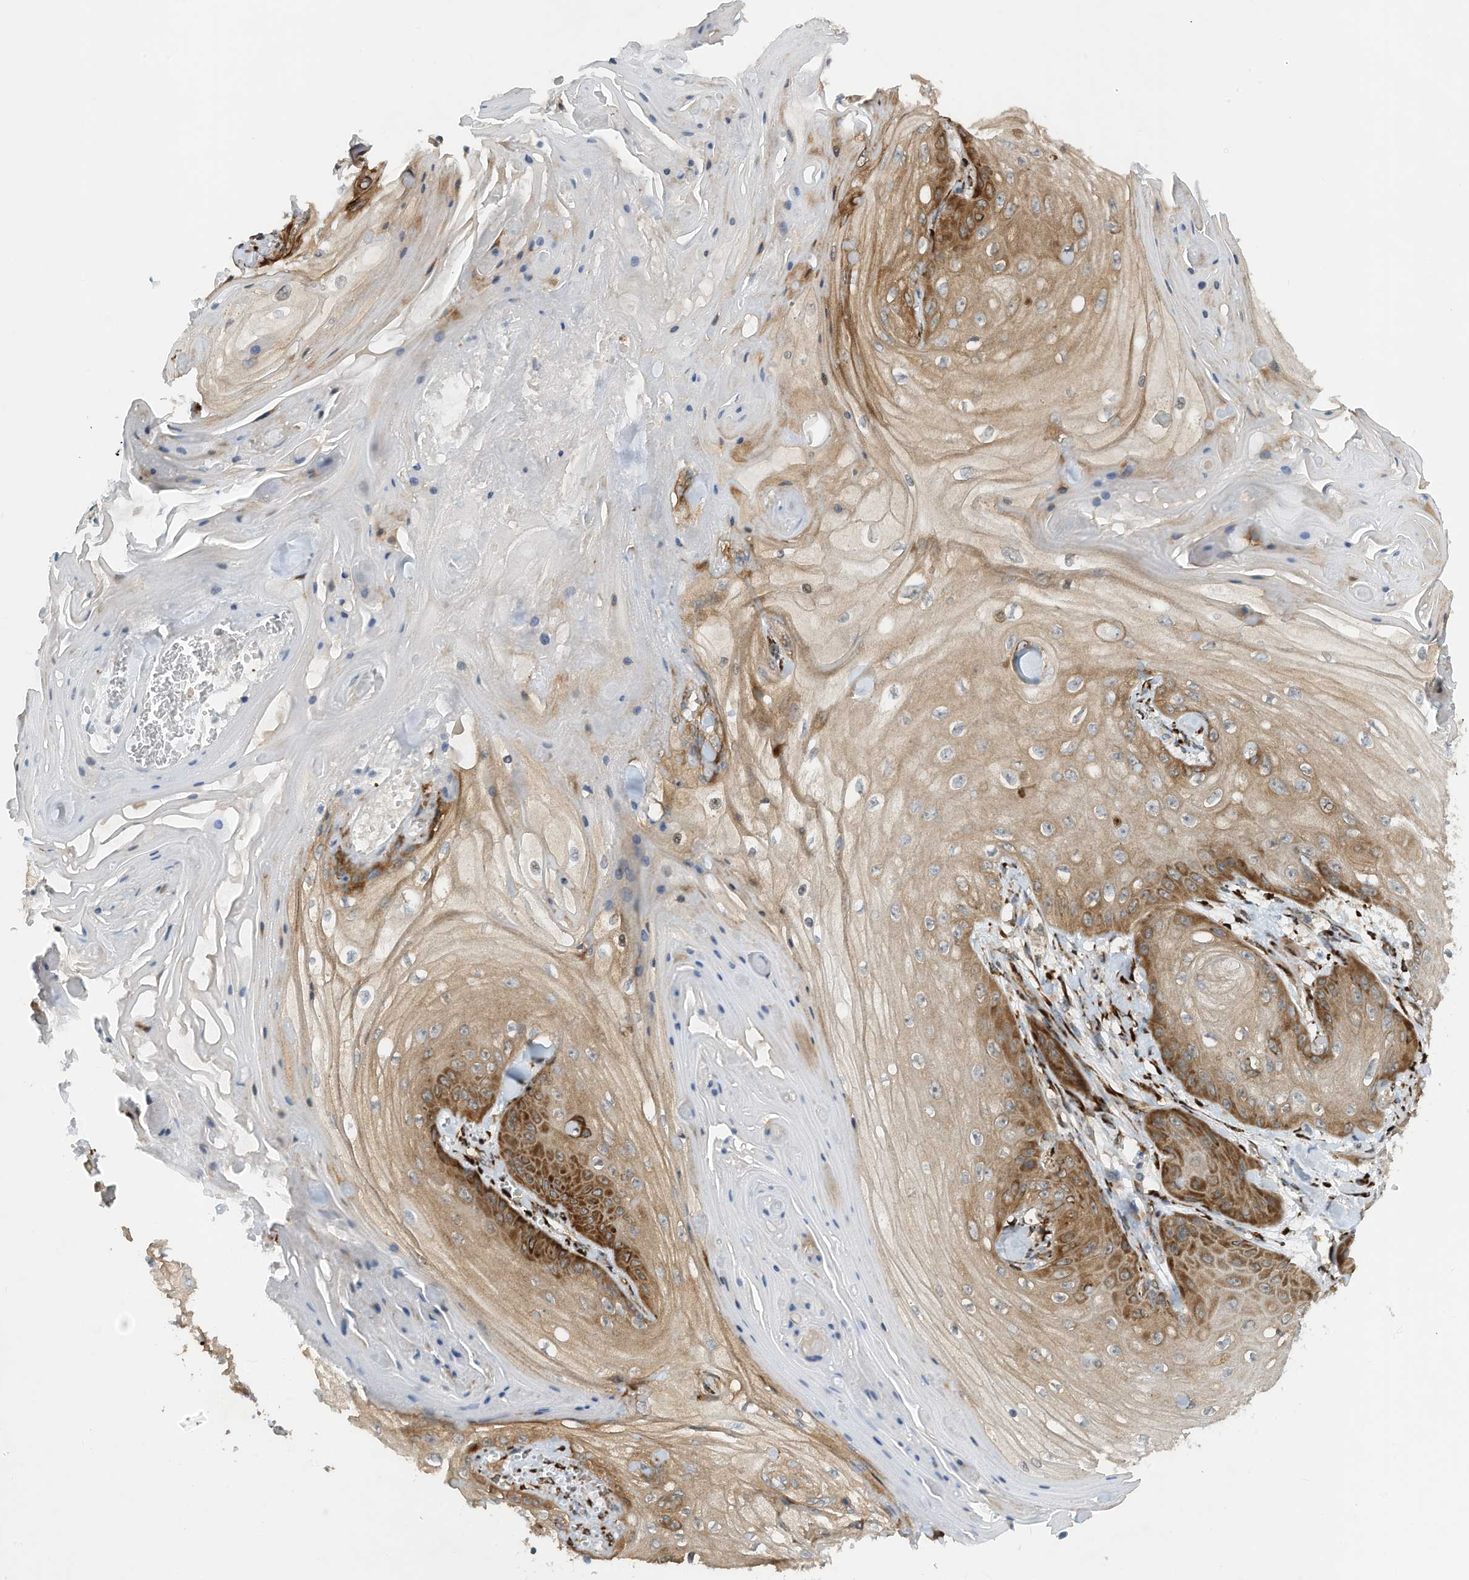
{"staining": {"intensity": "moderate", "quantity": "25%-75%", "location": "cytoplasmic/membranous"}, "tissue": "skin cancer", "cell_type": "Tumor cells", "image_type": "cancer", "snomed": [{"axis": "morphology", "description": "Squamous cell carcinoma, NOS"}, {"axis": "topography", "description": "Skin"}], "caption": "Brown immunohistochemical staining in human skin cancer displays moderate cytoplasmic/membranous staining in approximately 25%-75% of tumor cells.", "gene": "ZBTB45", "patient": {"sex": "male", "age": 74}}